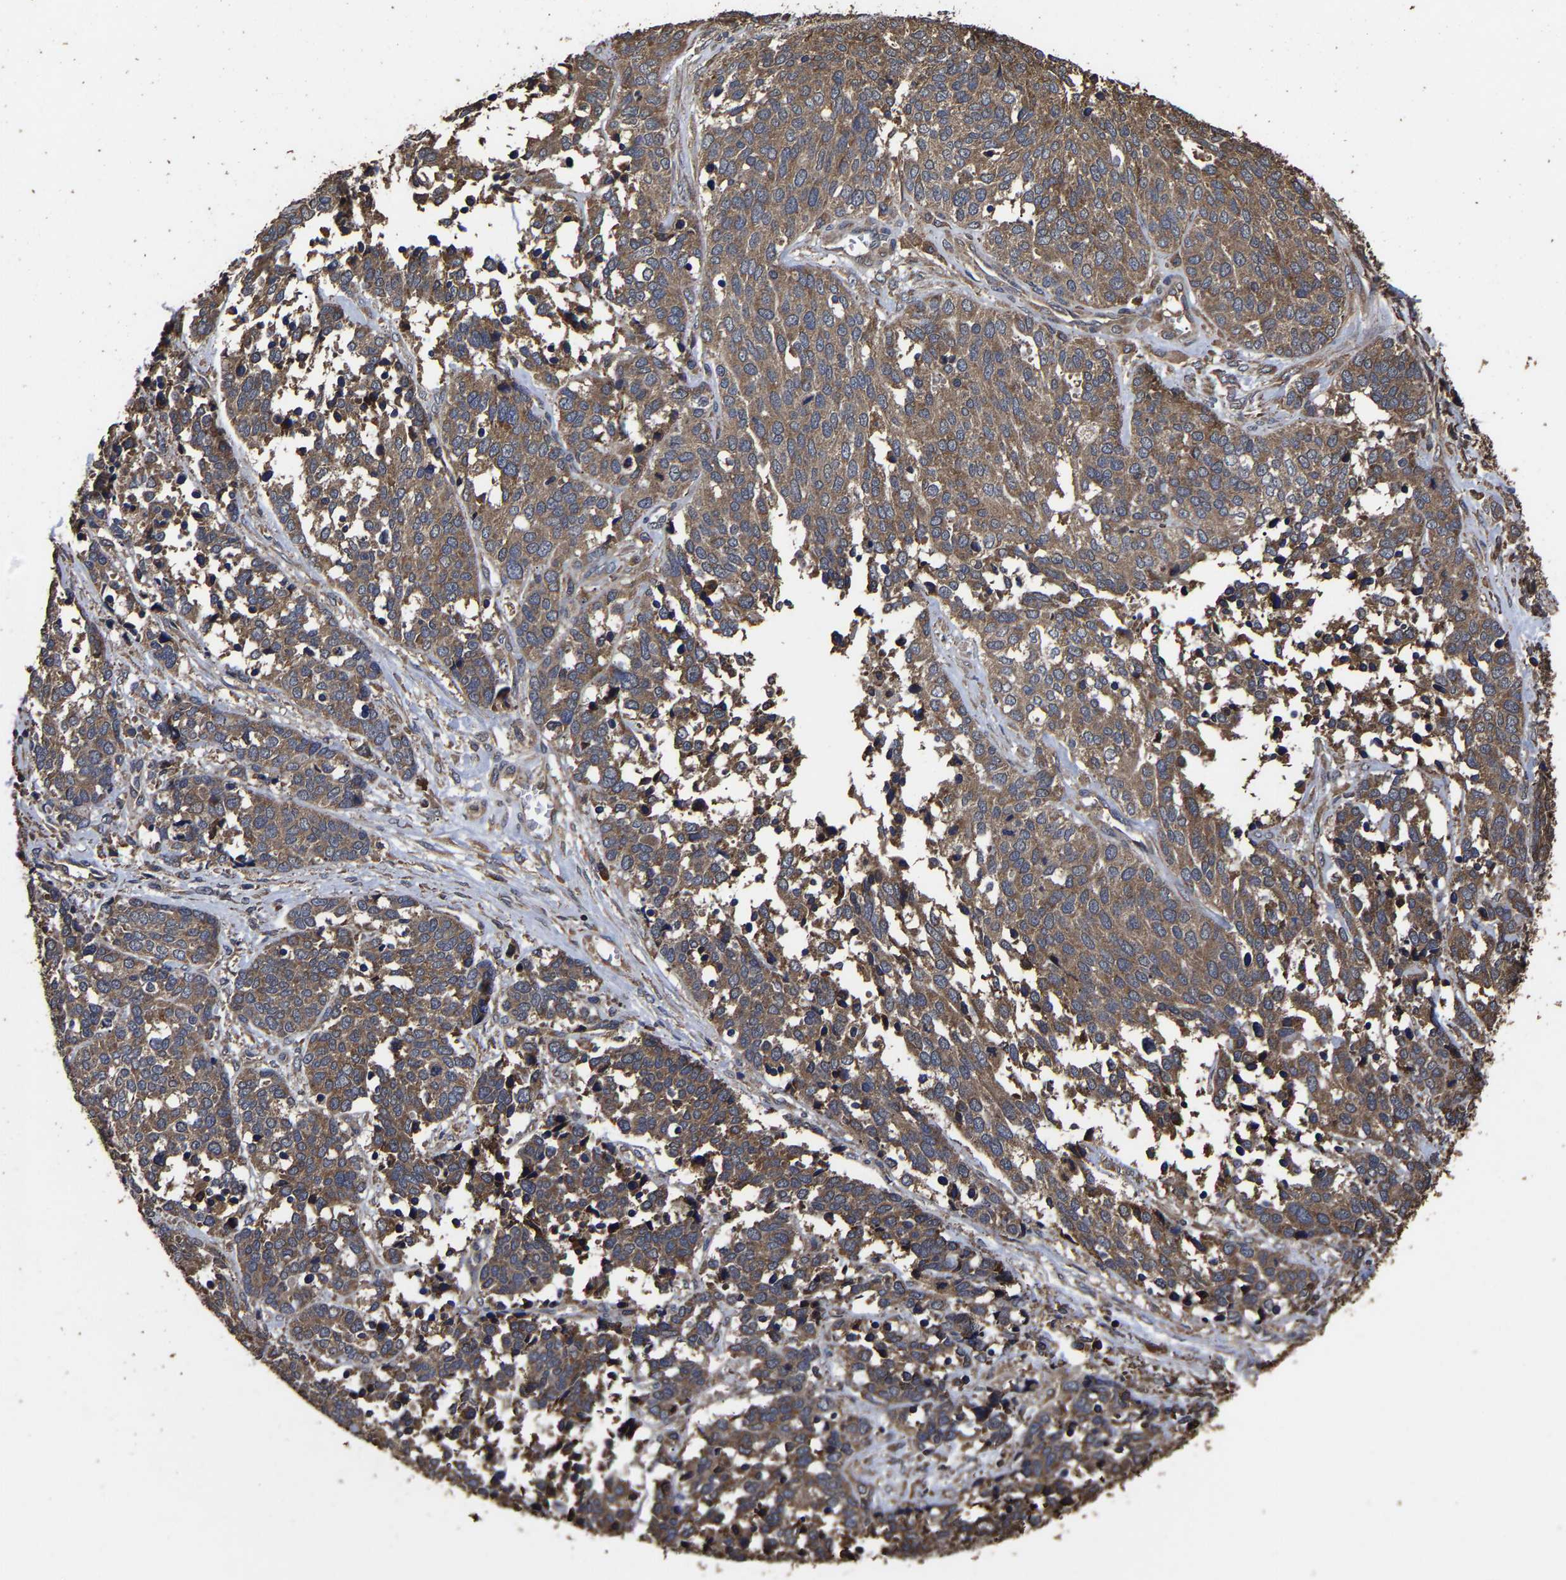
{"staining": {"intensity": "moderate", "quantity": ">75%", "location": "cytoplasmic/membranous"}, "tissue": "ovarian cancer", "cell_type": "Tumor cells", "image_type": "cancer", "snomed": [{"axis": "morphology", "description": "Cystadenocarcinoma, serous, NOS"}, {"axis": "topography", "description": "Ovary"}], "caption": "Immunohistochemistry (IHC) of serous cystadenocarcinoma (ovarian) shows medium levels of moderate cytoplasmic/membranous positivity in about >75% of tumor cells. The staining was performed using DAB, with brown indicating positive protein expression. Nuclei are stained blue with hematoxylin.", "gene": "ITCH", "patient": {"sex": "female", "age": 44}}